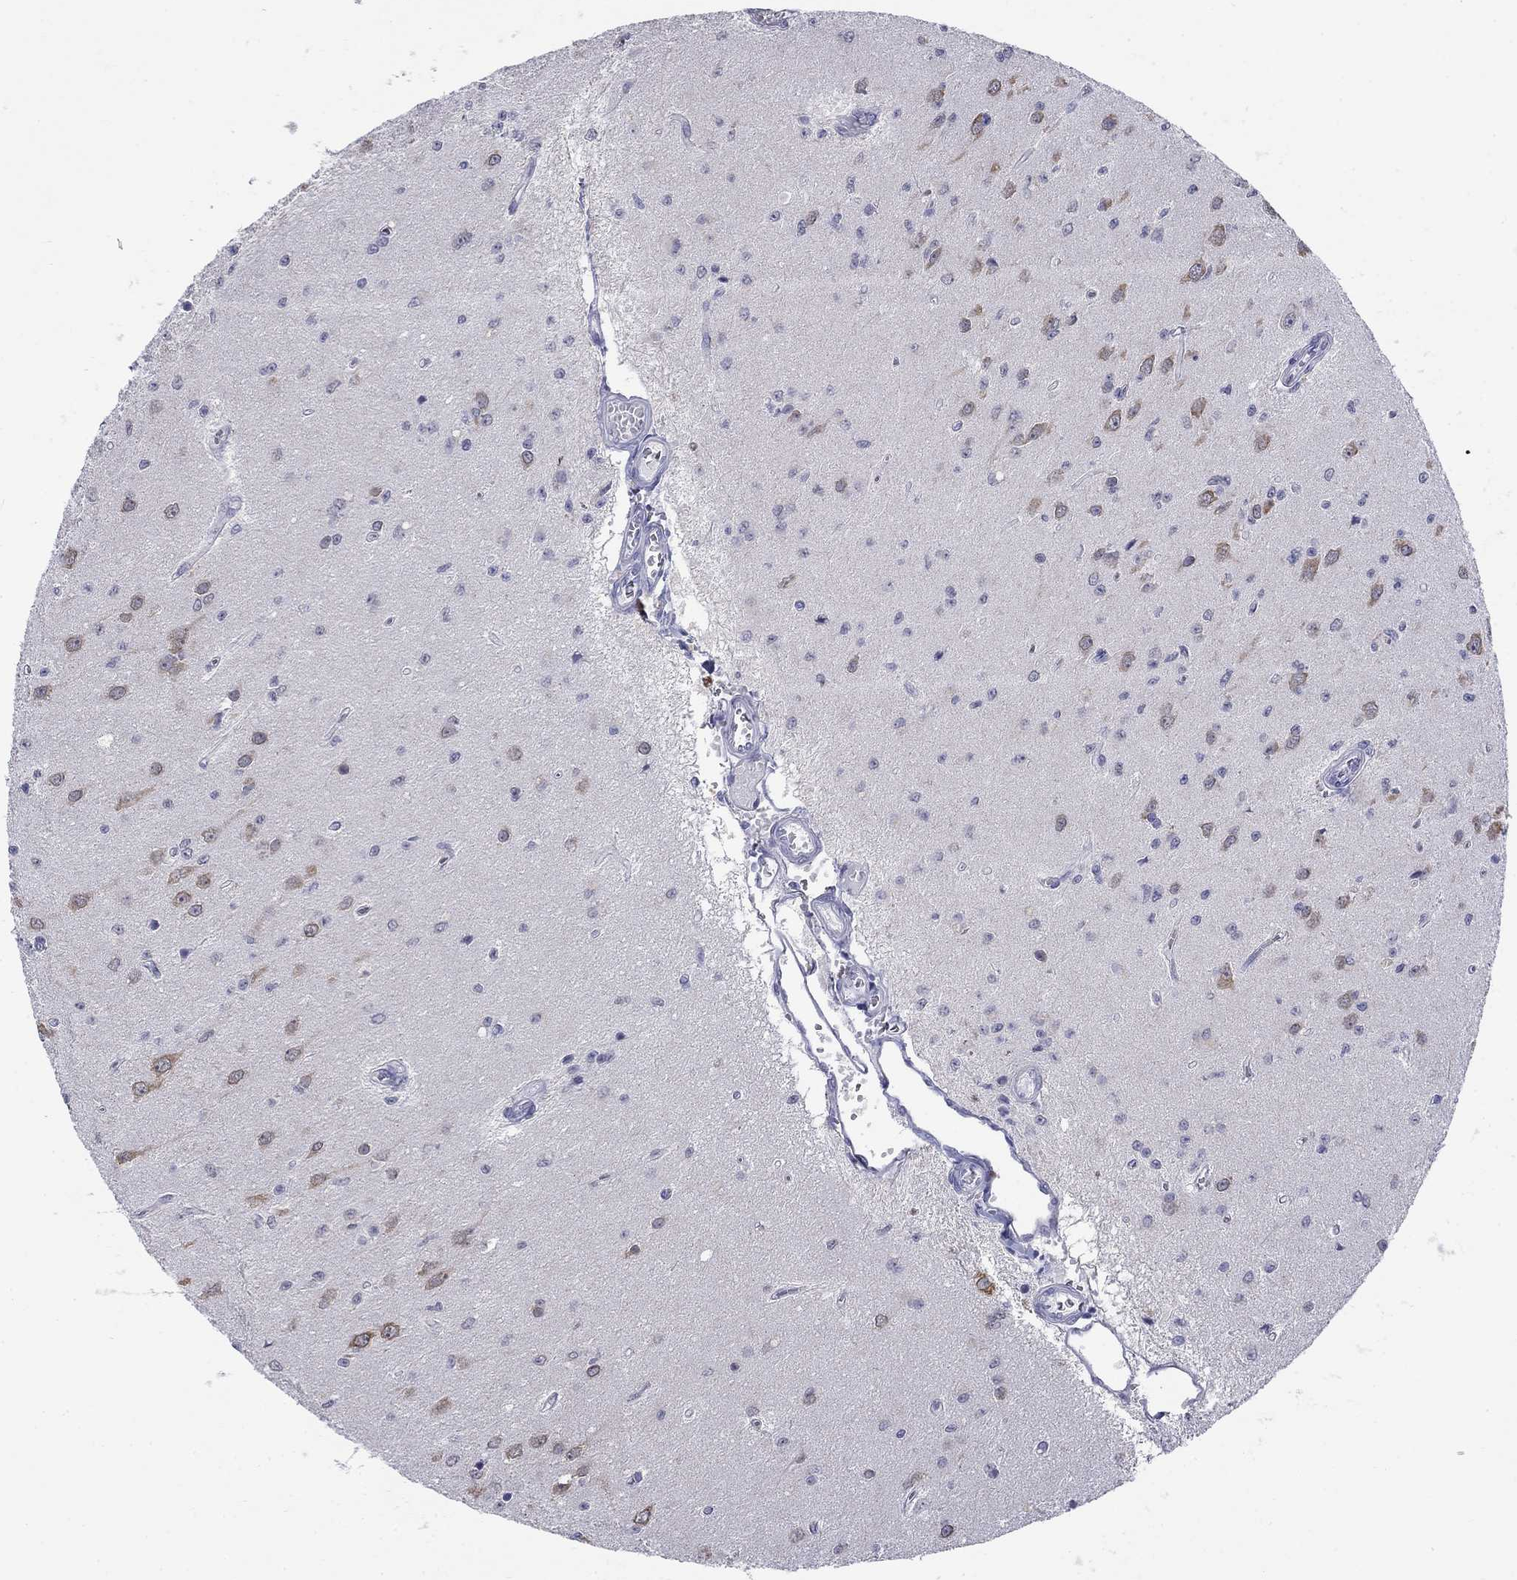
{"staining": {"intensity": "negative", "quantity": "none", "location": "none"}, "tissue": "glioma", "cell_type": "Tumor cells", "image_type": "cancer", "snomed": [{"axis": "morphology", "description": "Glioma, malignant, Low grade"}, {"axis": "topography", "description": "Brain"}], "caption": "The IHC image has no significant positivity in tumor cells of glioma tissue.", "gene": "ECEL1", "patient": {"sex": "female", "age": 45}}